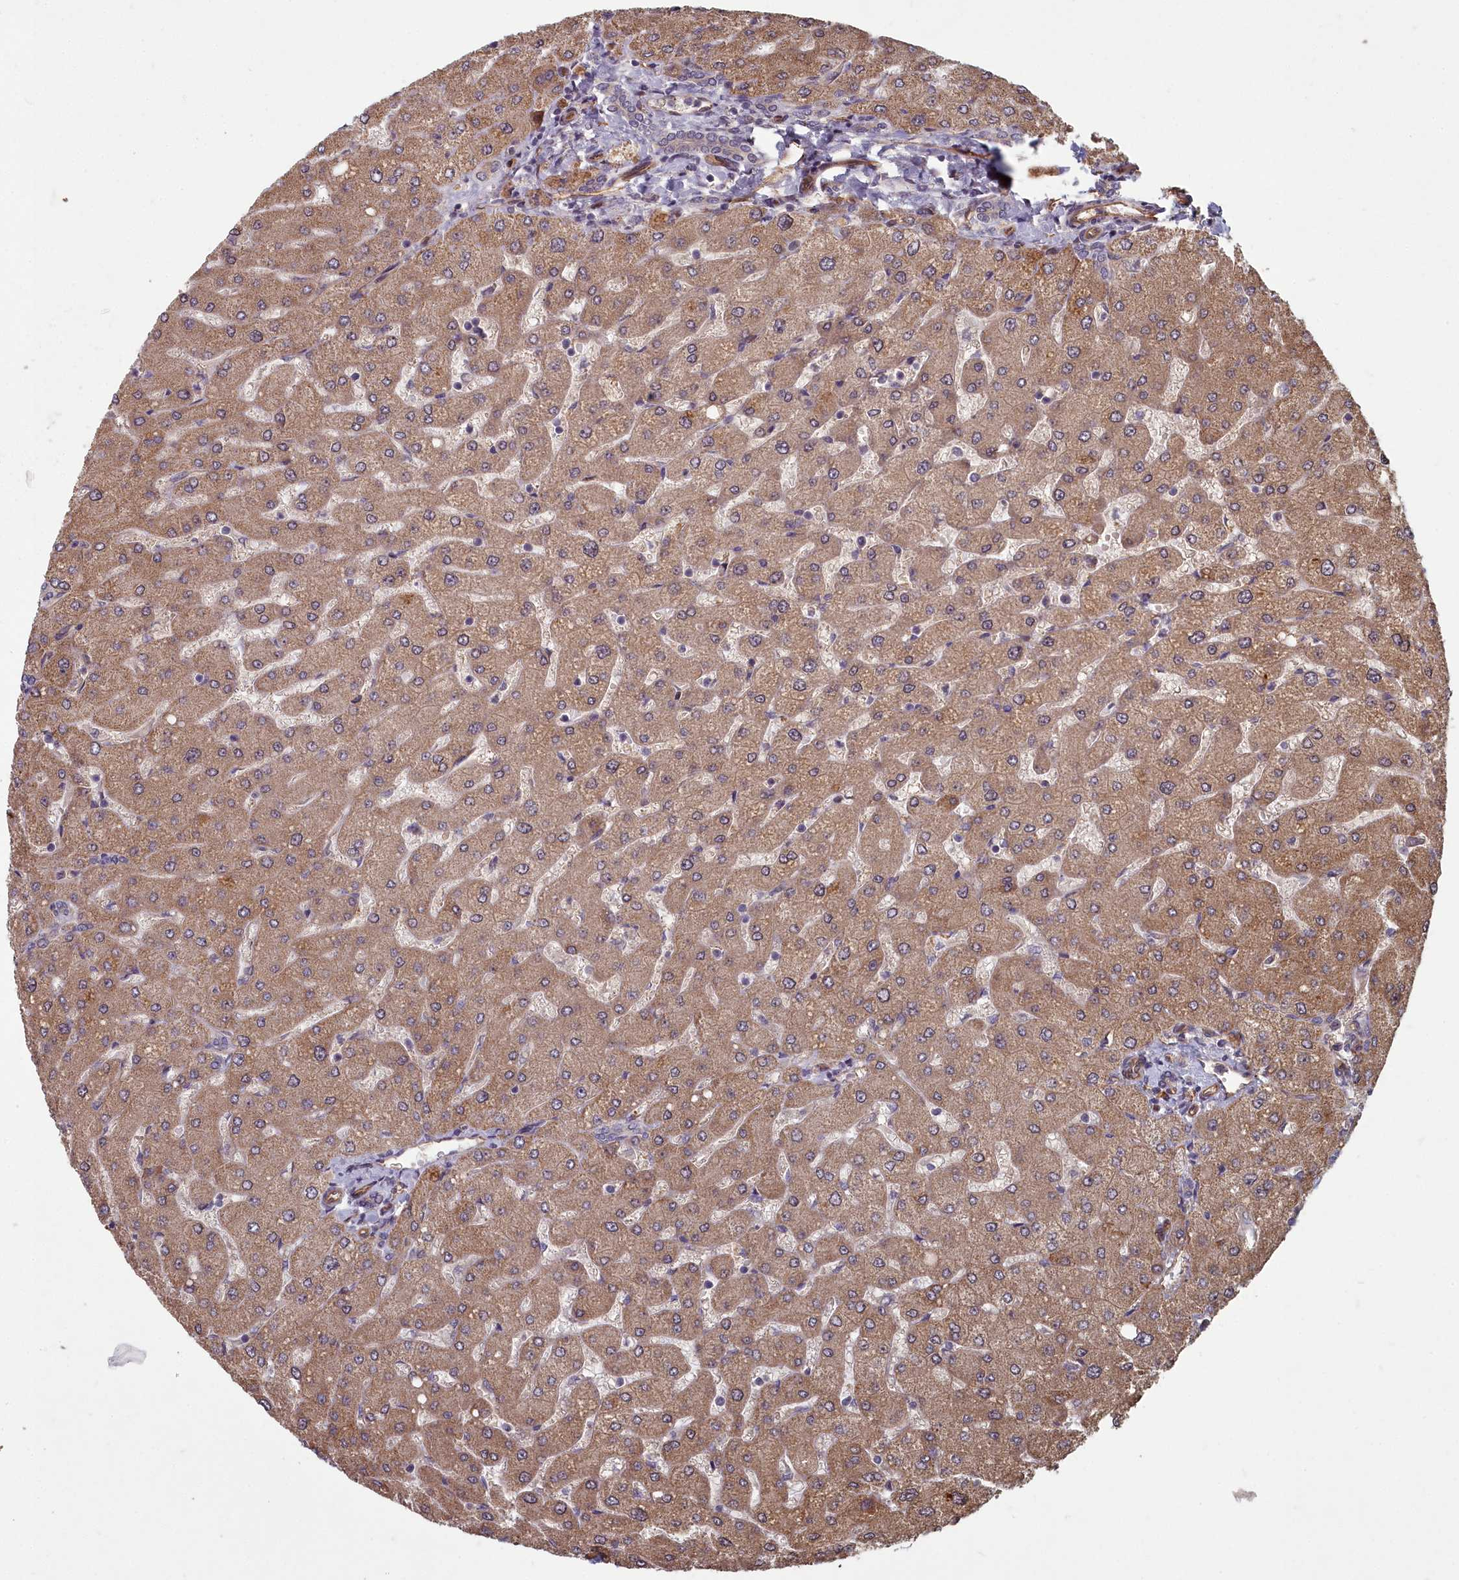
{"staining": {"intensity": "negative", "quantity": "none", "location": "none"}, "tissue": "liver", "cell_type": "Cholangiocytes", "image_type": "normal", "snomed": [{"axis": "morphology", "description": "Normal tissue, NOS"}, {"axis": "topography", "description": "Liver"}], "caption": "Immunohistochemistry of normal human liver demonstrates no staining in cholangiocytes.", "gene": "TSPYL4", "patient": {"sex": "male", "age": 55}}